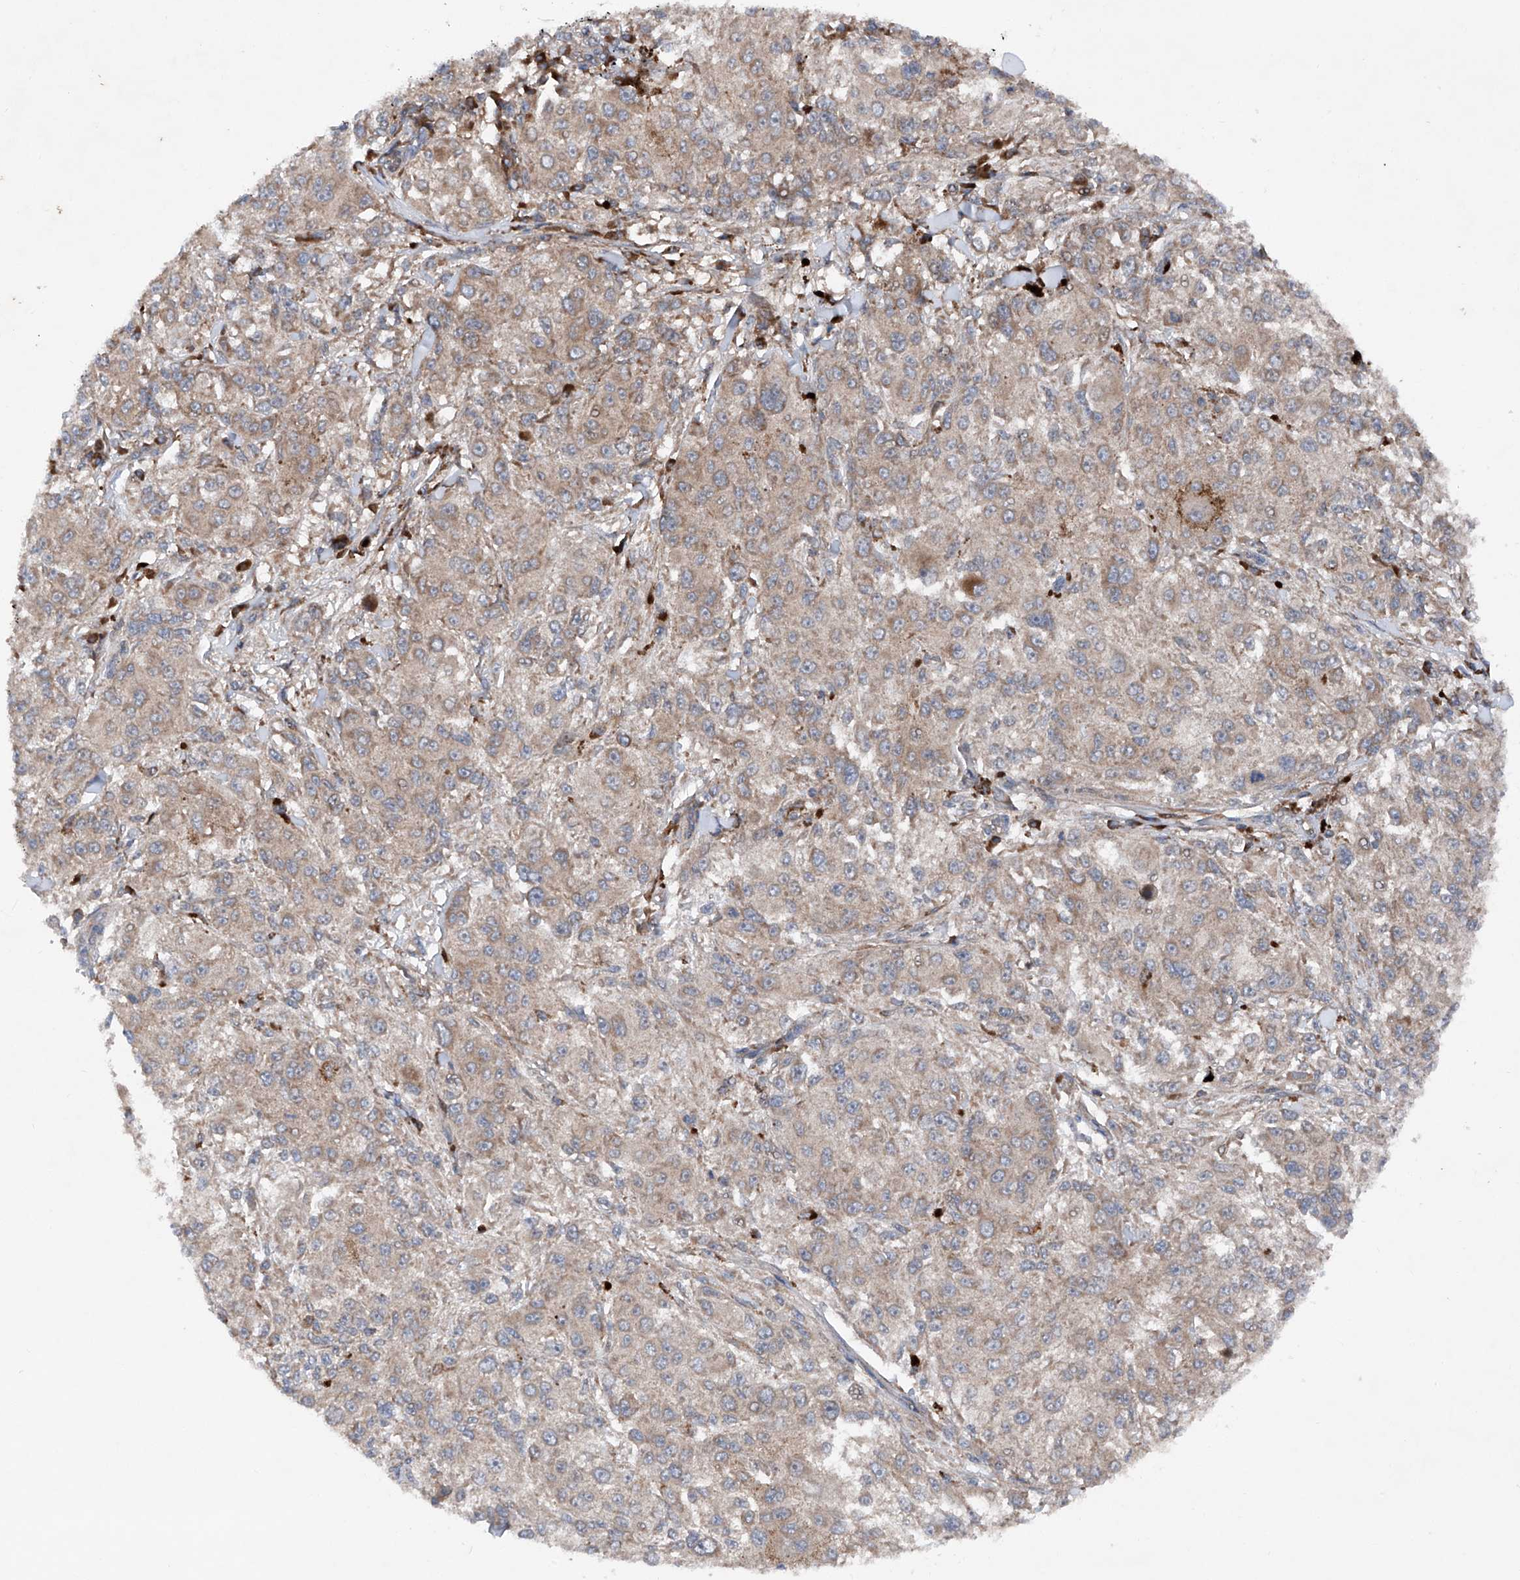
{"staining": {"intensity": "weak", "quantity": ">75%", "location": "cytoplasmic/membranous"}, "tissue": "melanoma", "cell_type": "Tumor cells", "image_type": "cancer", "snomed": [{"axis": "morphology", "description": "Necrosis, NOS"}, {"axis": "morphology", "description": "Malignant melanoma, NOS"}, {"axis": "topography", "description": "Skin"}], "caption": "Immunohistochemical staining of melanoma demonstrates low levels of weak cytoplasmic/membranous protein expression in approximately >75% of tumor cells.", "gene": "DAD1", "patient": {"sex": "female", "age": 87}}